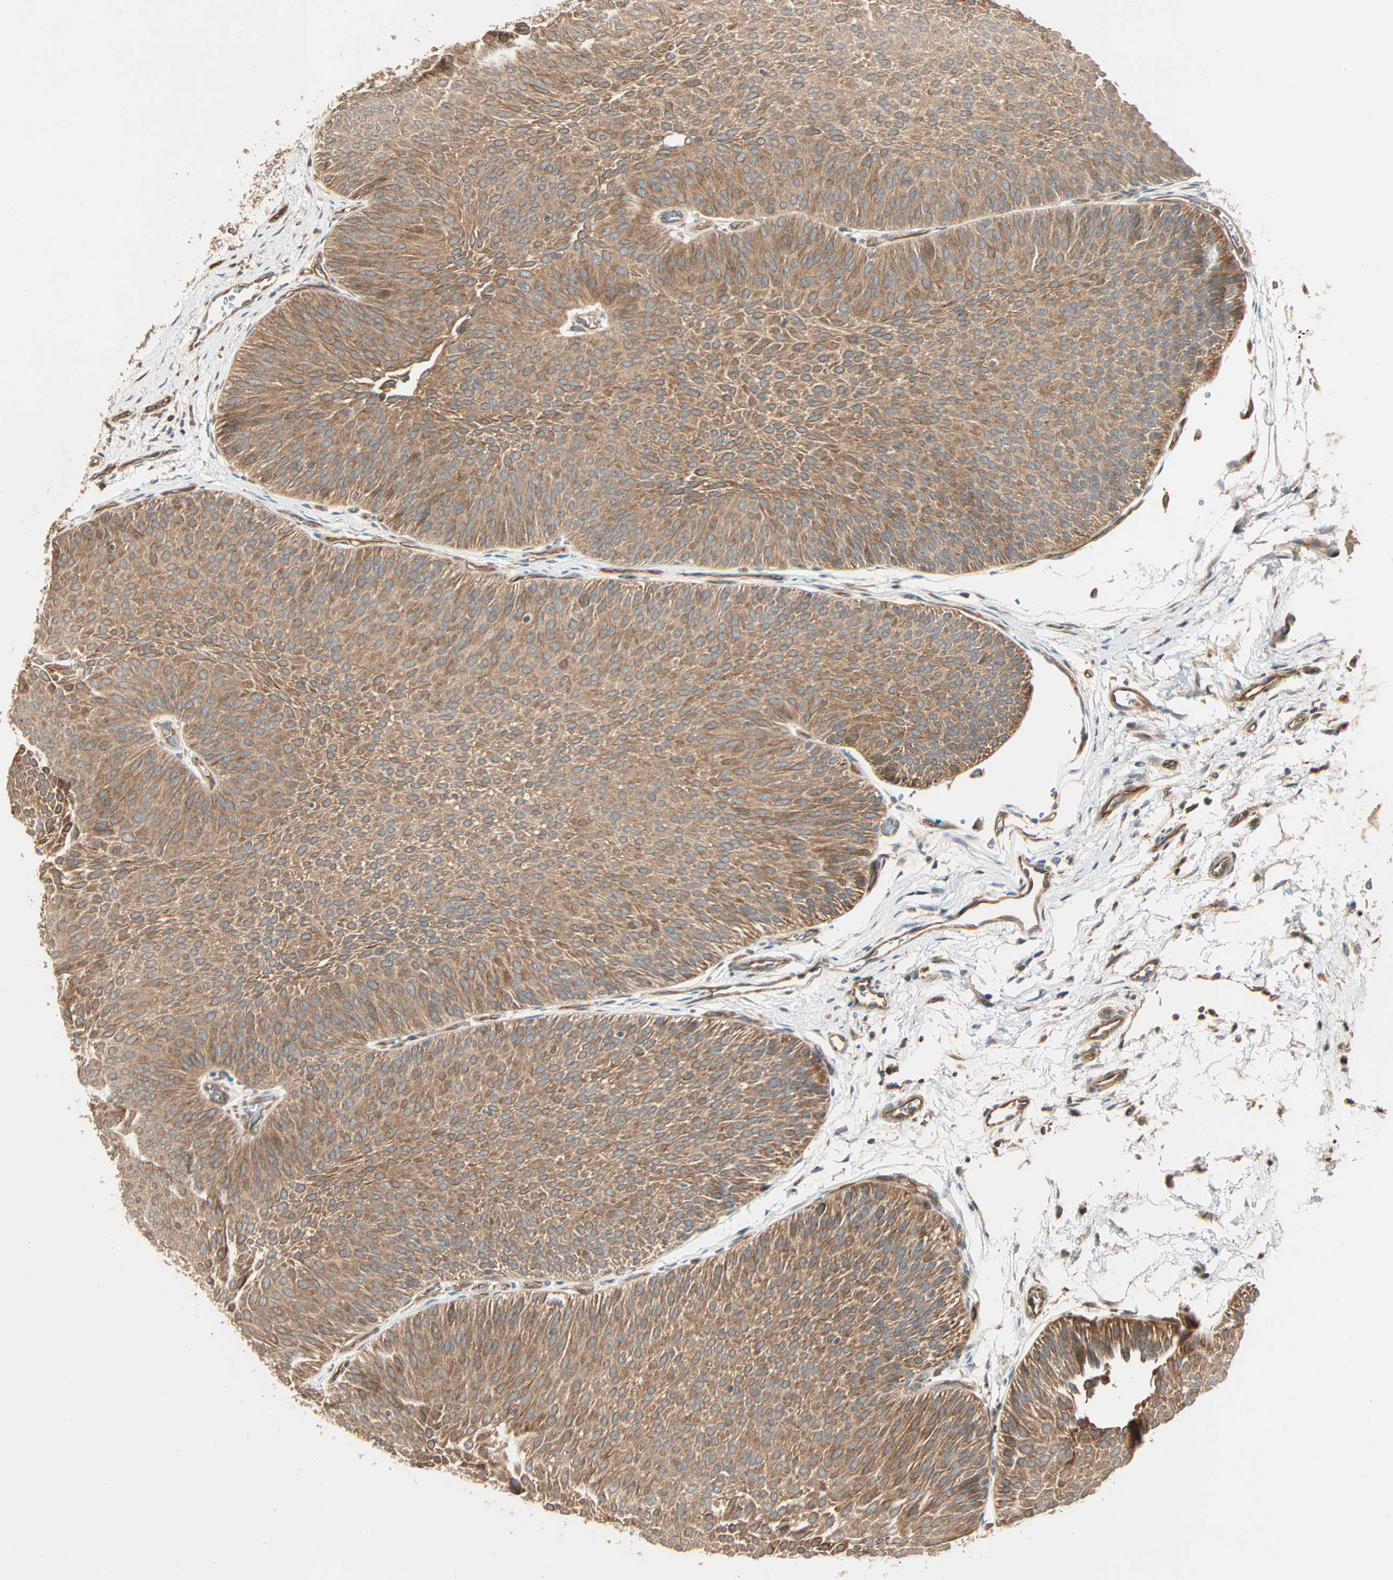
{"staining": {"intensity": "moderate", "quantity": ">75%", "location": "cytoplasmic/membranous"}, "tissue": "urothelial cancer", "cell_type": "Tumor cells", "image_type": "cancer", "snomed": [{"axis": "morphology", "description": "Urothelial carcinoma, Low grade"}, {"axis": "topography", "description": "Urinary bladder"}], "caption": "Low-grade urothelial carcinoma was stained to show a protein in brown. There is medium levels of moderate cytoplasmic/membranous staining in about >75% of tumor cells. (IHC, brightfield microscopy, high magnification).", "gene": "GALK1", "patient": {"sex": "female", "age": 60}}